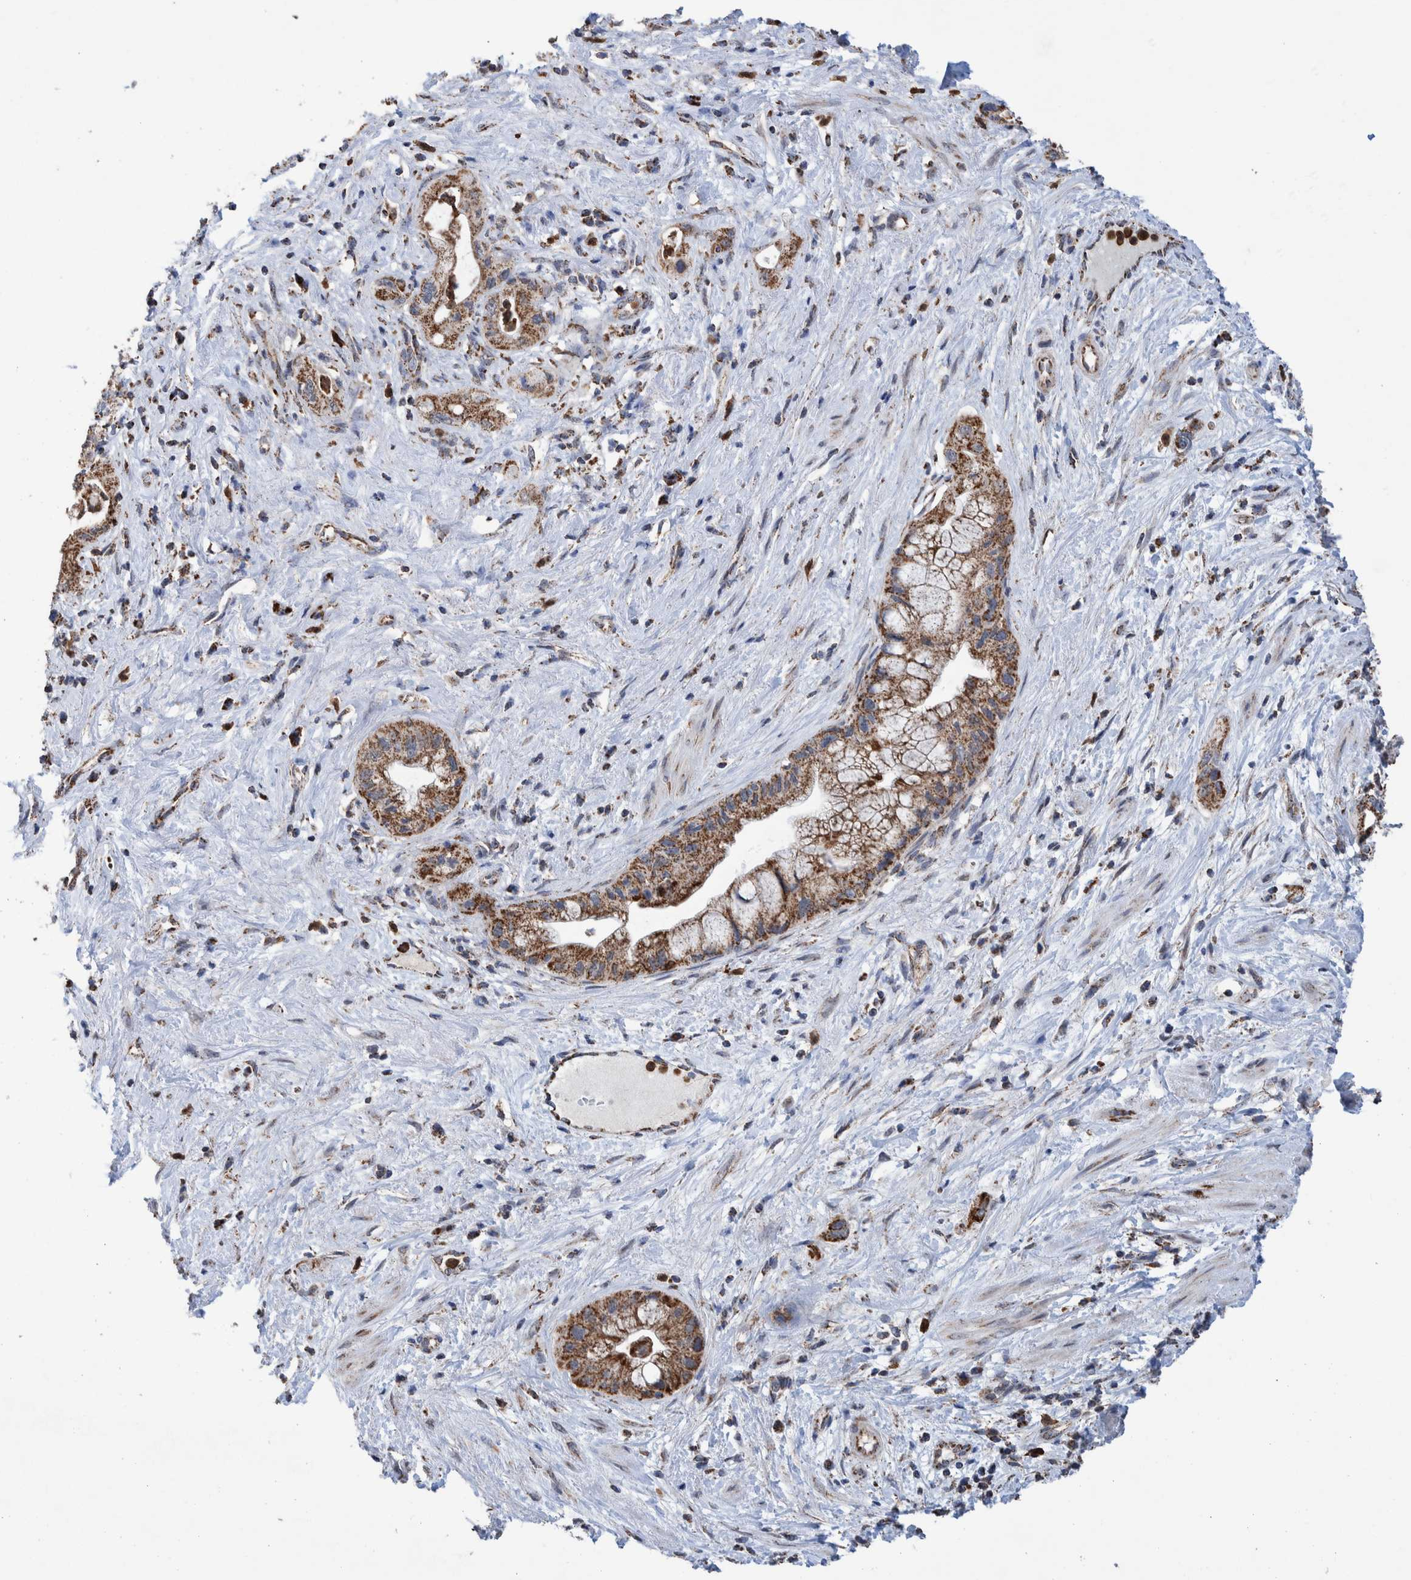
{"staining": {"intensity": "moderate", "quantity": ">75%", "location": "cytoplasmic/membranous"}, "tissue": "pancreatic cancer", "cell_type": "Tumor cells", "image_type": "cancer", "snomed": [{"axis": "morphology", "description": "Adenocarcinoma, NOS"}, {"axis": "topography", "description": "Pancreas"}], "caption": "A brown stain shows moderate cytoplasmic/membranous staining of a protein in pancreatic cancer tumor cells. (DAB = brown stain, brightfield microscopy at high magnification).", "gene": "DECR1", "patient": {"sex": "female", "age": 73}}